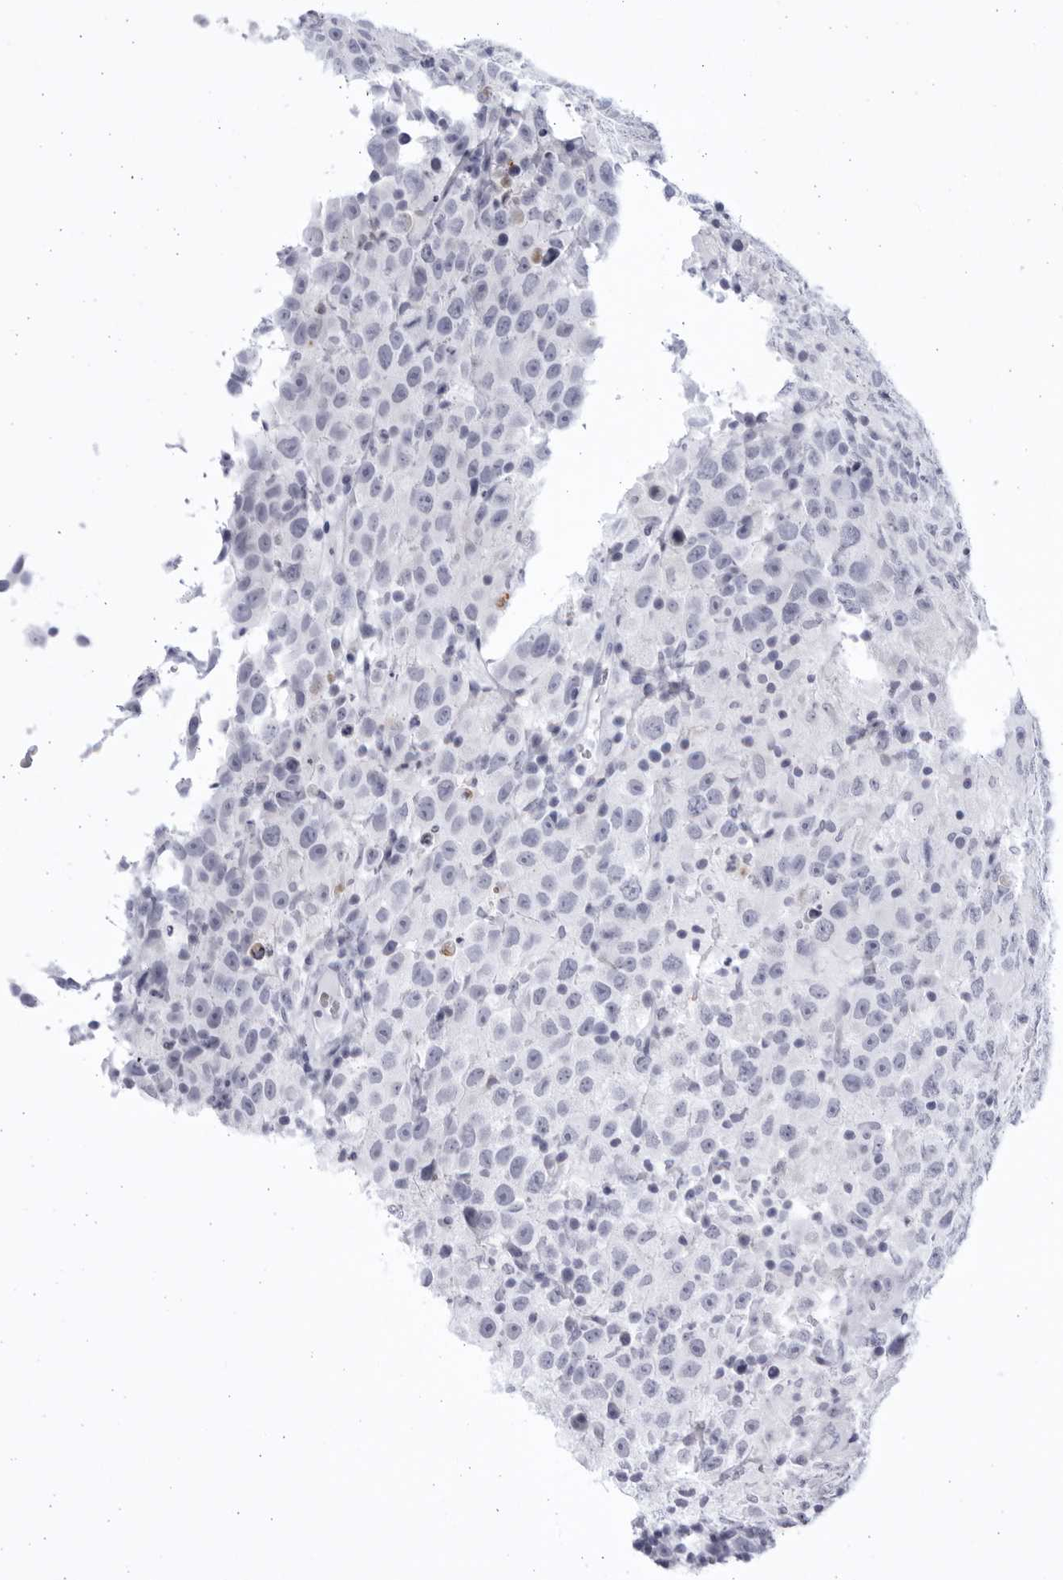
{"staining": {"intensity": "negative", "quantity": "none", "location": "none"}, "tissue": "testis cancer", "cell_type": "Tumor cells", "image_type": "cancer", "snomed": [{"axis": "morphology", "description": "Seminoma, NOS"}, {"axis": "topography", "description": "Testis"}], "caption": "IHC histopathology image of neoplastic tissue: human seminoma (testis) stained with DAB exhibits no significant protein positivity in tumor cells.", "gene": "CCDC181", "patient": {"sex": "male", "age": 41}}